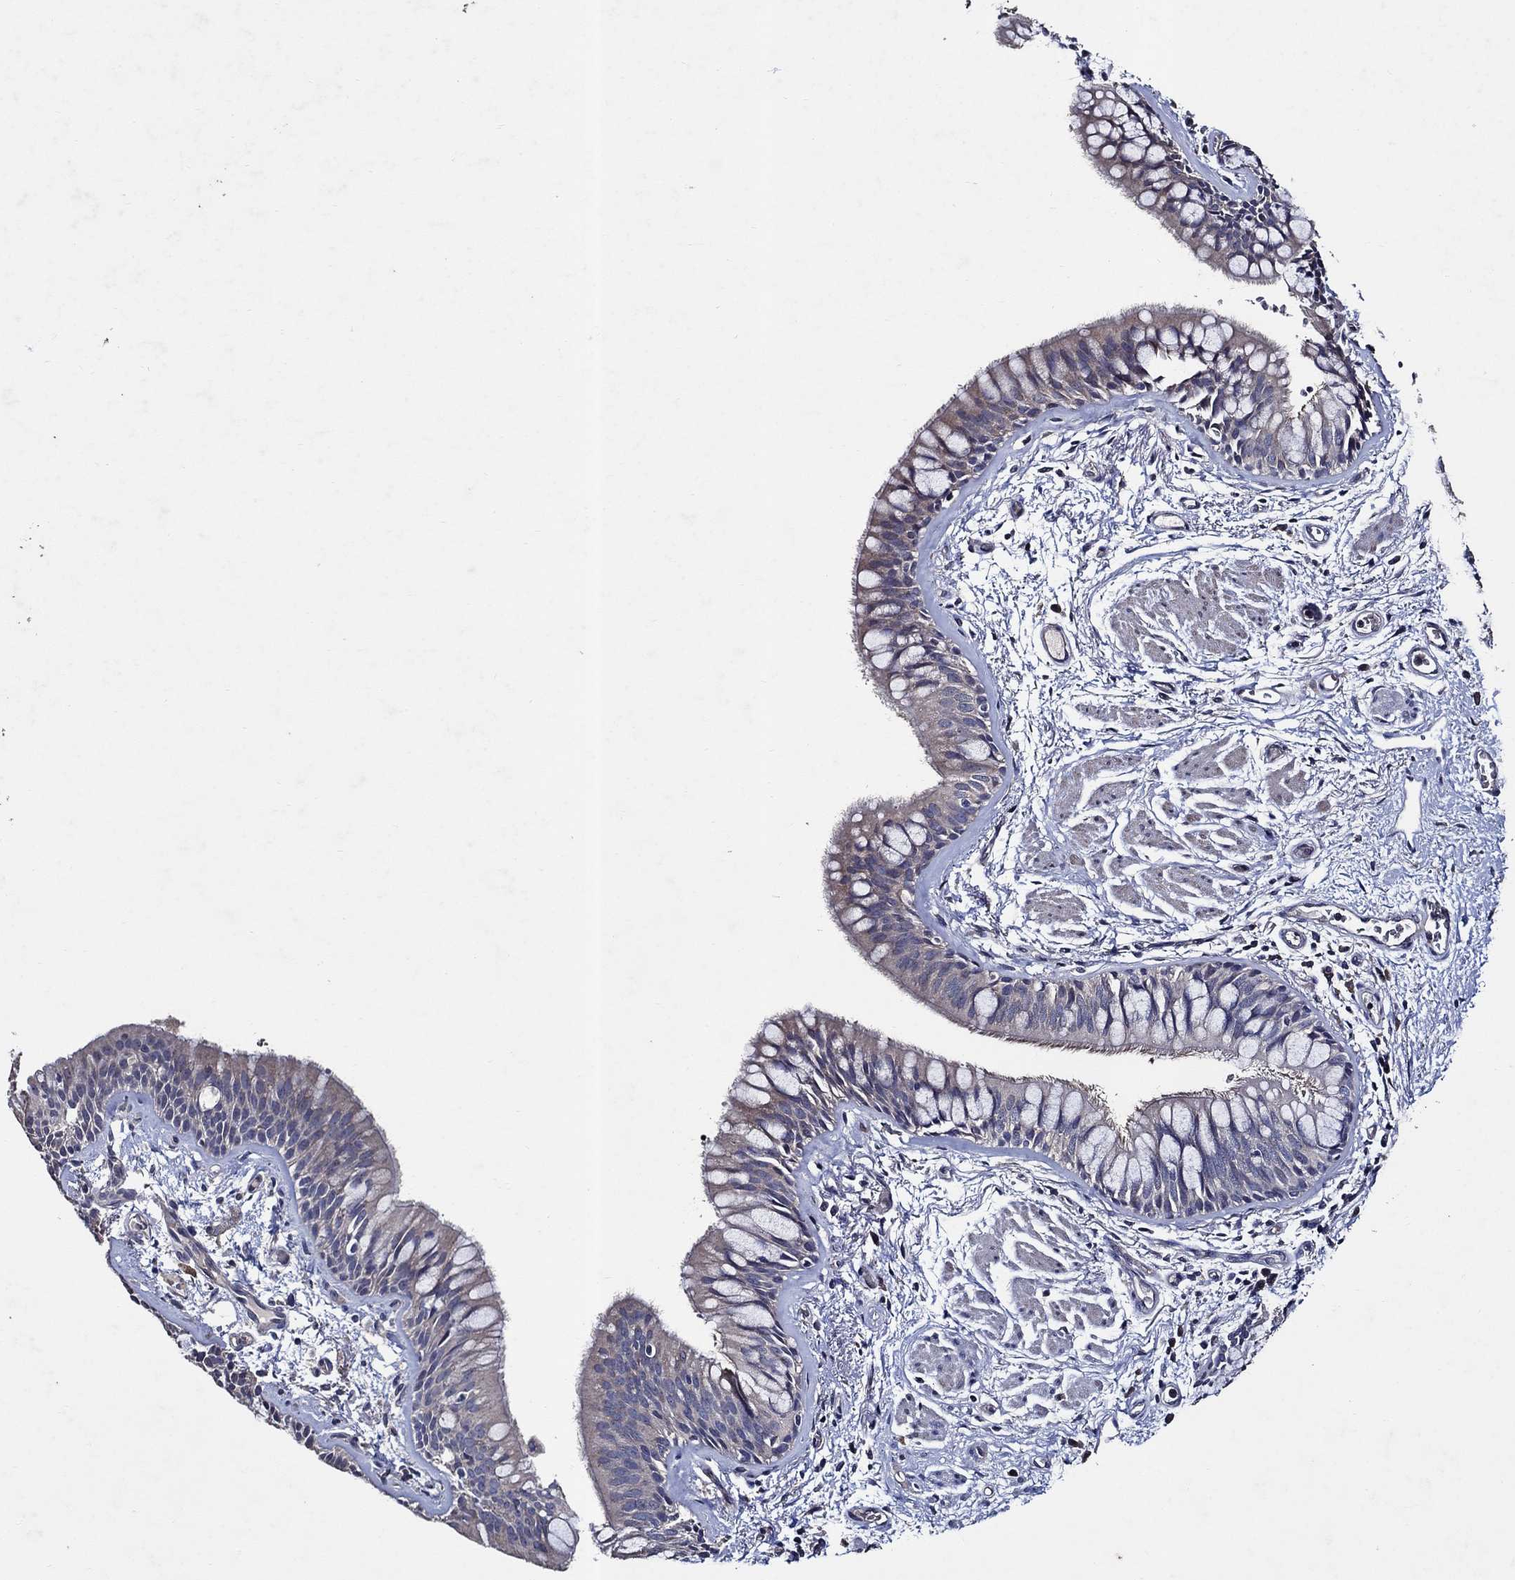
{"staining": {"intensity": "moderate", "quantity": "<25%", "location": "cytoplasmic/membranous"}, "tissue": "bronchus", "cell_type": "Respiratory epithelial cells", "image_type": "normal", "snomed": [{"axis": "morphology", "description": "Normal tissue, NOS"}, {"axis": "topography", "description": "Bronchus"}, {"axis": "topography", "description": "Lung"}], "caption": "High-magnification brightfield microscopy of unremarkable bronchus stained with DAB (3,3'-diaminobenzidine) (brown) and counterstained with hematoxylin (blue). respiratory epithelial cells exhibit moderate cytoplasmic/membranous expression is seen in approximately<25% of cells.", "gene": "HAP1", "patient": {"sex": "female", "age": 57}}